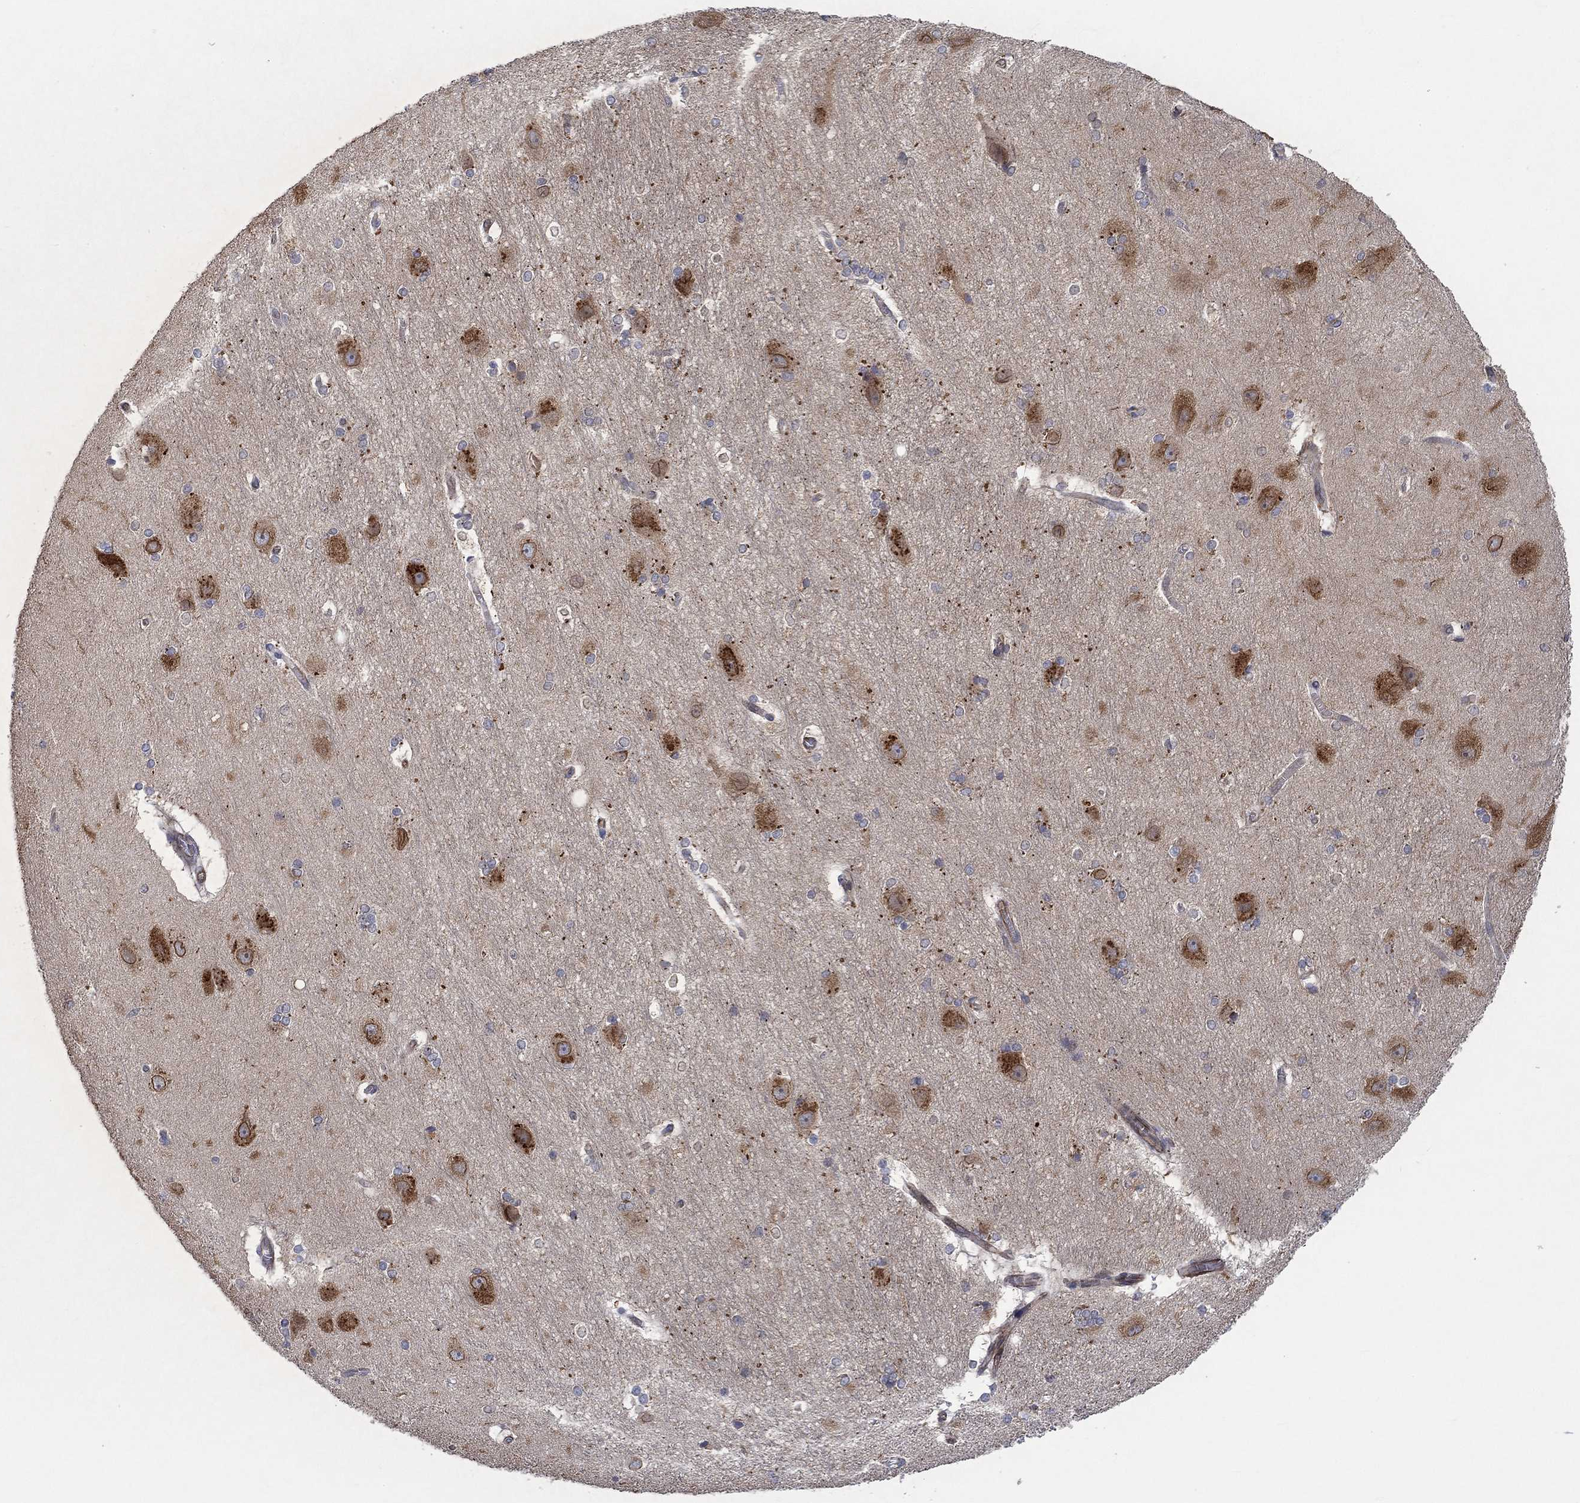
{"staining": {"intensity": "moderate", "quantity": "25%-75%", "location": "cytoplasmic/membranous"}, "tissue": "hippocampus", "cell_type": "Glial cells", "image_type": "normal", "snomed": [{"axis": "morphology", "description": "Normal tissue, NOS"}, {"axis": "topography", "description": "Cerebral cortex"}, {"axis": "topography", "description": "Hippocampus"}], "caption": "This photomicrograph demonstrates immunohistochemistry (IHC) staining of normal hippocampus, with medium moderate cytoplasmic/membranous positivity in about 25%-75% of glial cells.", "gene": "CAMK1D", "patient": {"sex": "female", "age": 19}}